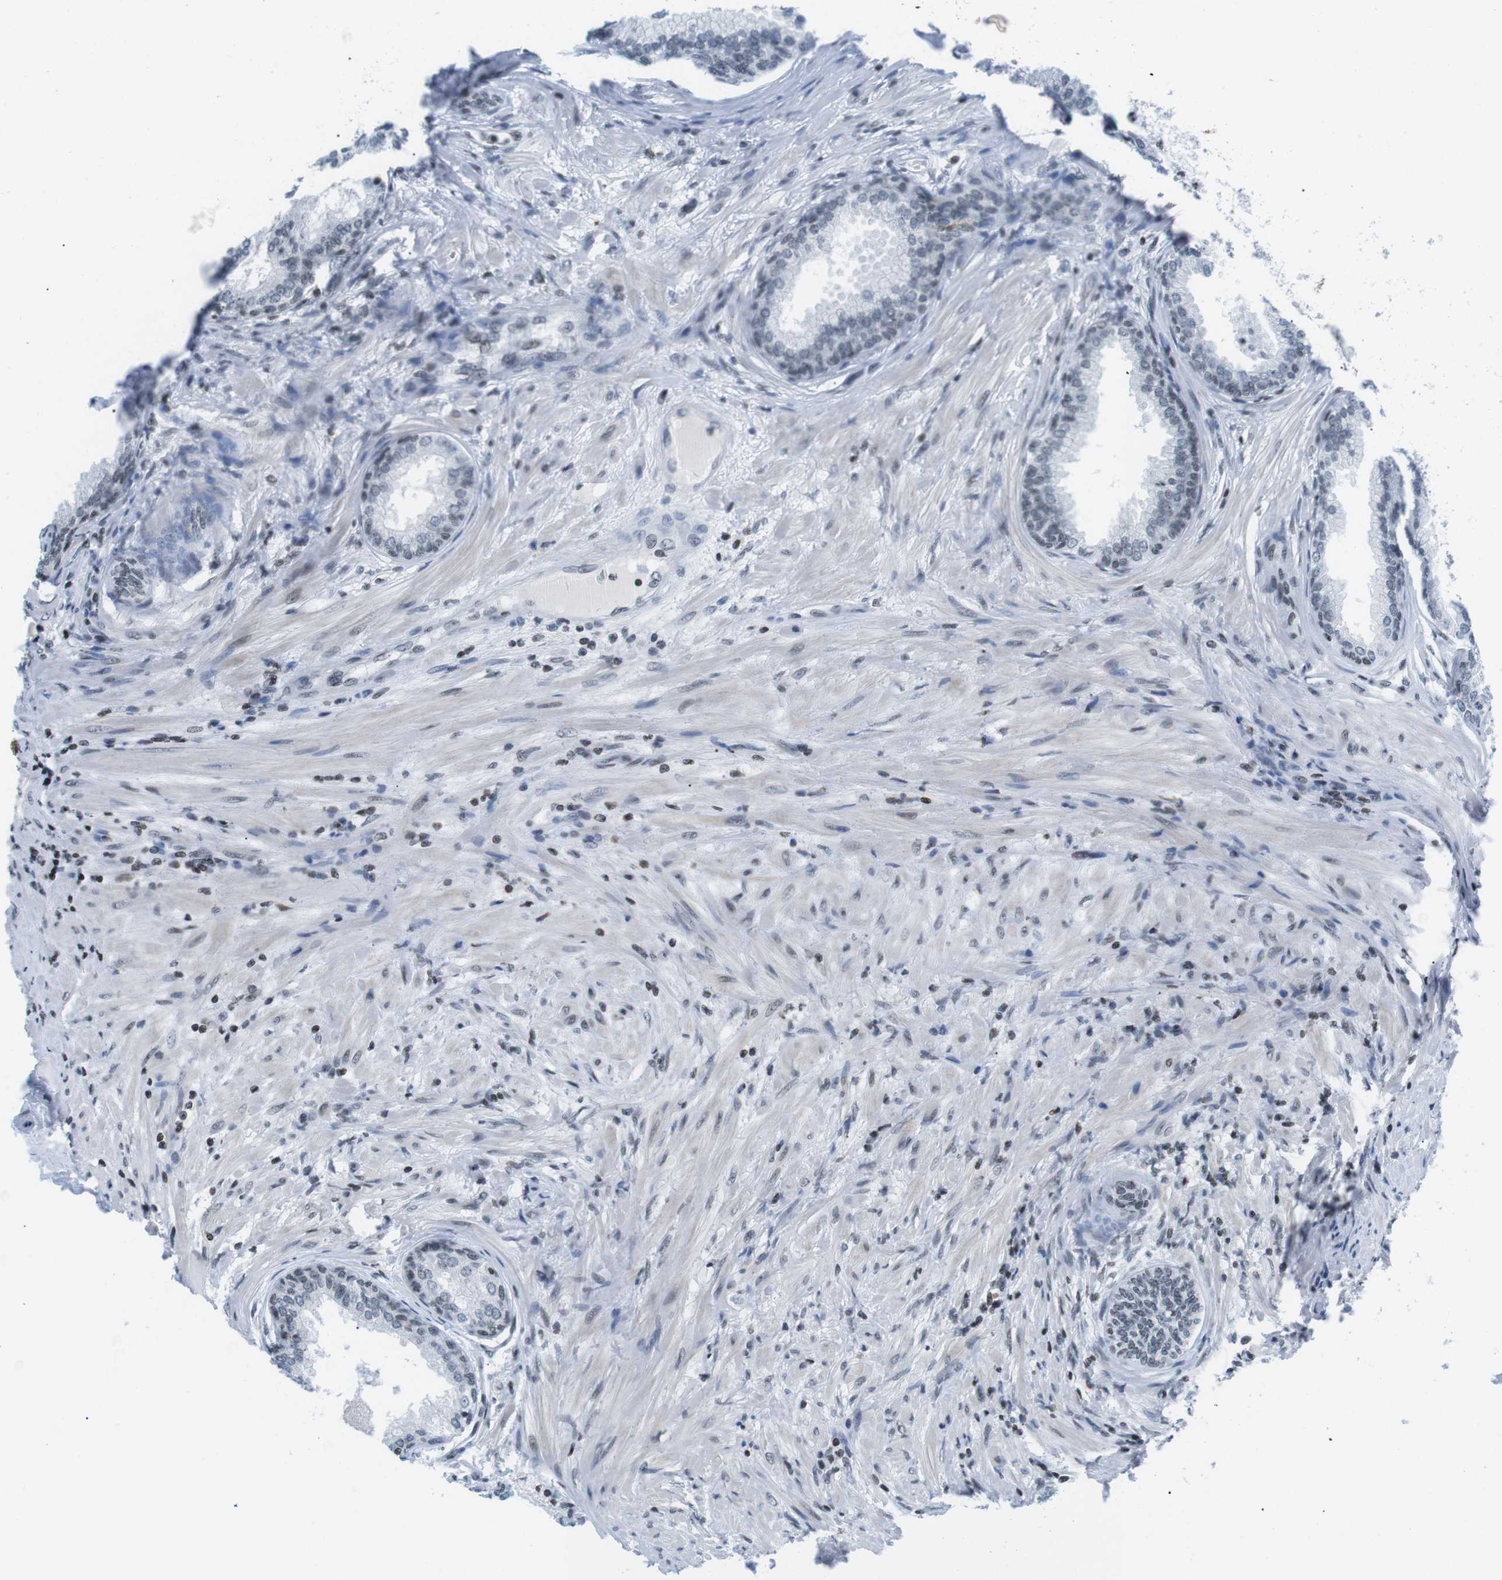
{"staining": {"intensity": "weak", "quantity": "<25%", "location": "nuclear"}, "tissue": "prostate", "cell_type": "Glandular cells", "image_type": "normal", "snomed": [{"axis": "morphology", "description": "Normal tissue, NOS"}, {"axis": "topography", "description": "Prostate"}], "caption": "The immunohistochemistry micrograph has no significant staining in glandular cells of prostate.", "gene": "E2F2", "patient": {"sex": "male", "age": 76}}